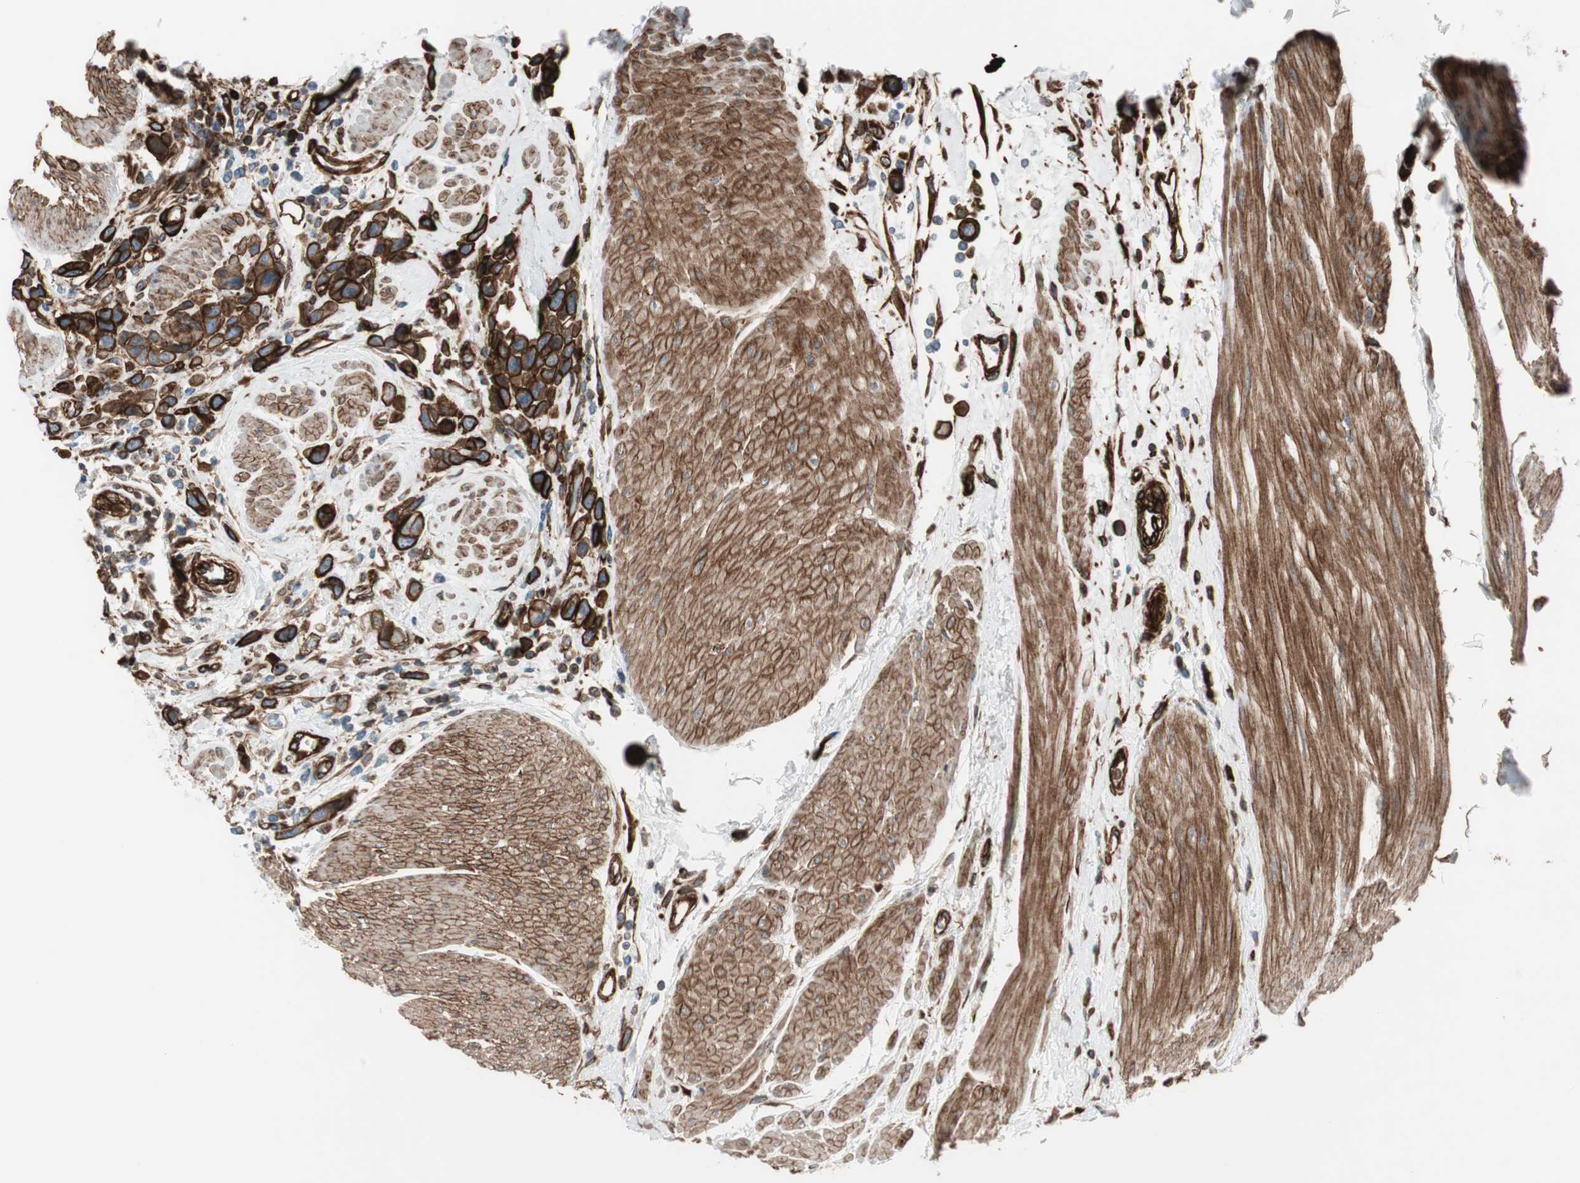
{"staining": {"intensity": "strong", "quantity": ">75%", "location": "cytoplasmic/membranous"}, "tissue": "urothelial cancer", "cell_type": "Tumor cells", "image_type": "cancer", "snomed": [{"axis": "morphology", "description": "Urothelial carcinoma, High grade"}, {"axis": "topography", "description": "Urinary bladder"}], "caption": "Urothelial cancer tissue shows strong cytoplasmic/membranous expression in about >75% of tumor cells, visualized by immunohistochemistry. (DAB (3,3'-diaminobenzidine) IHC, brown staining for protein, blue staining for nuclei).", "gene": "TCTA", "patient": {"sex": "male", "age": 50}}